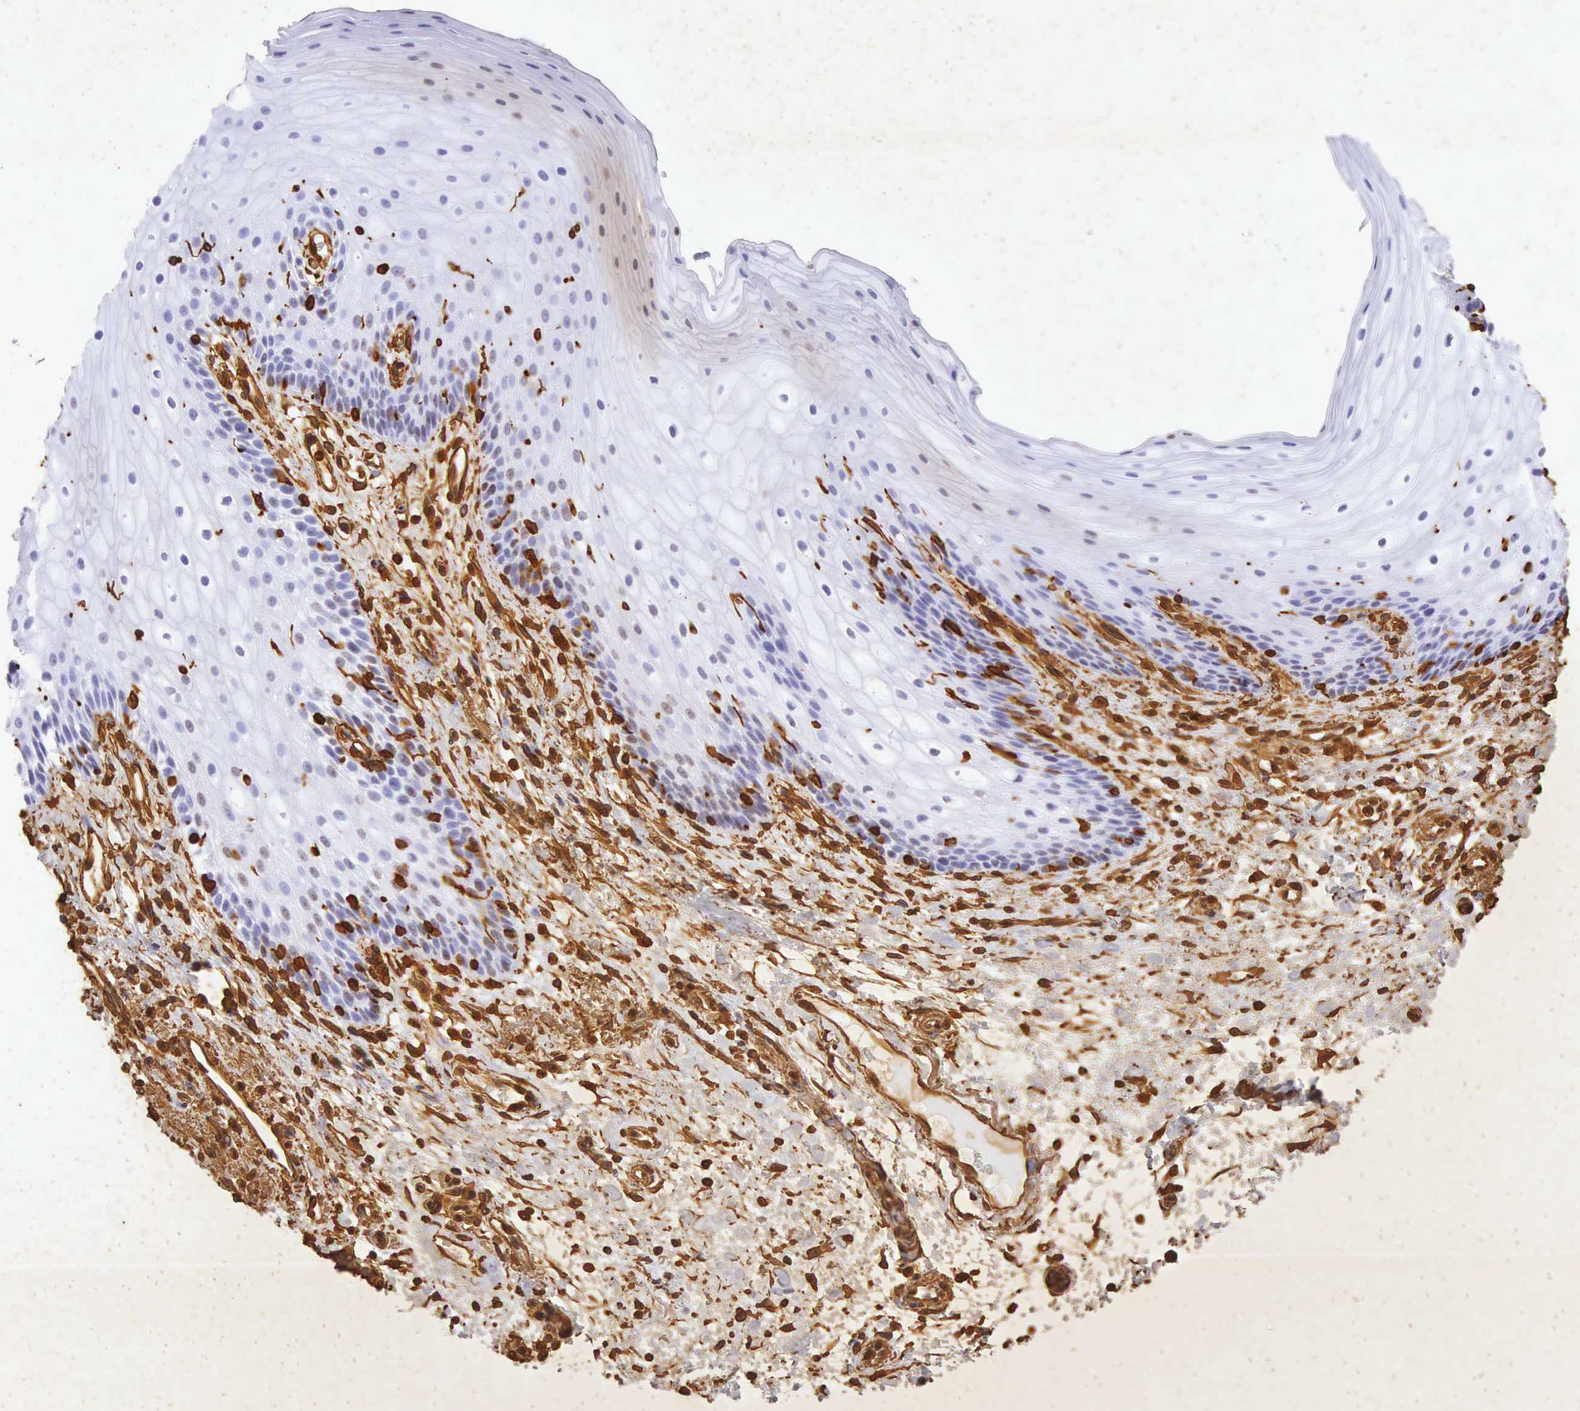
{"staining": {"intensity": "negative", "quantity": "none", "location": "none"}, "tissue": "oral mucosa", "cell_type": "Squamous epithelial cells", "image_type": "normal", "snomed": [{"axis": "morphology", "description": "Normal tissue, NOS"}, {"axis": "topography", "description": "Oral tissue"}], "caption": "Immunohistochemistry photomicrograph of unremarkable oral mucosa: human oral mucosa stained with DAB exhibits no significant protein positivity in squamous epithelial cells.", "gene": "VIM", "patient": {"sex": "female", "age": 79}}